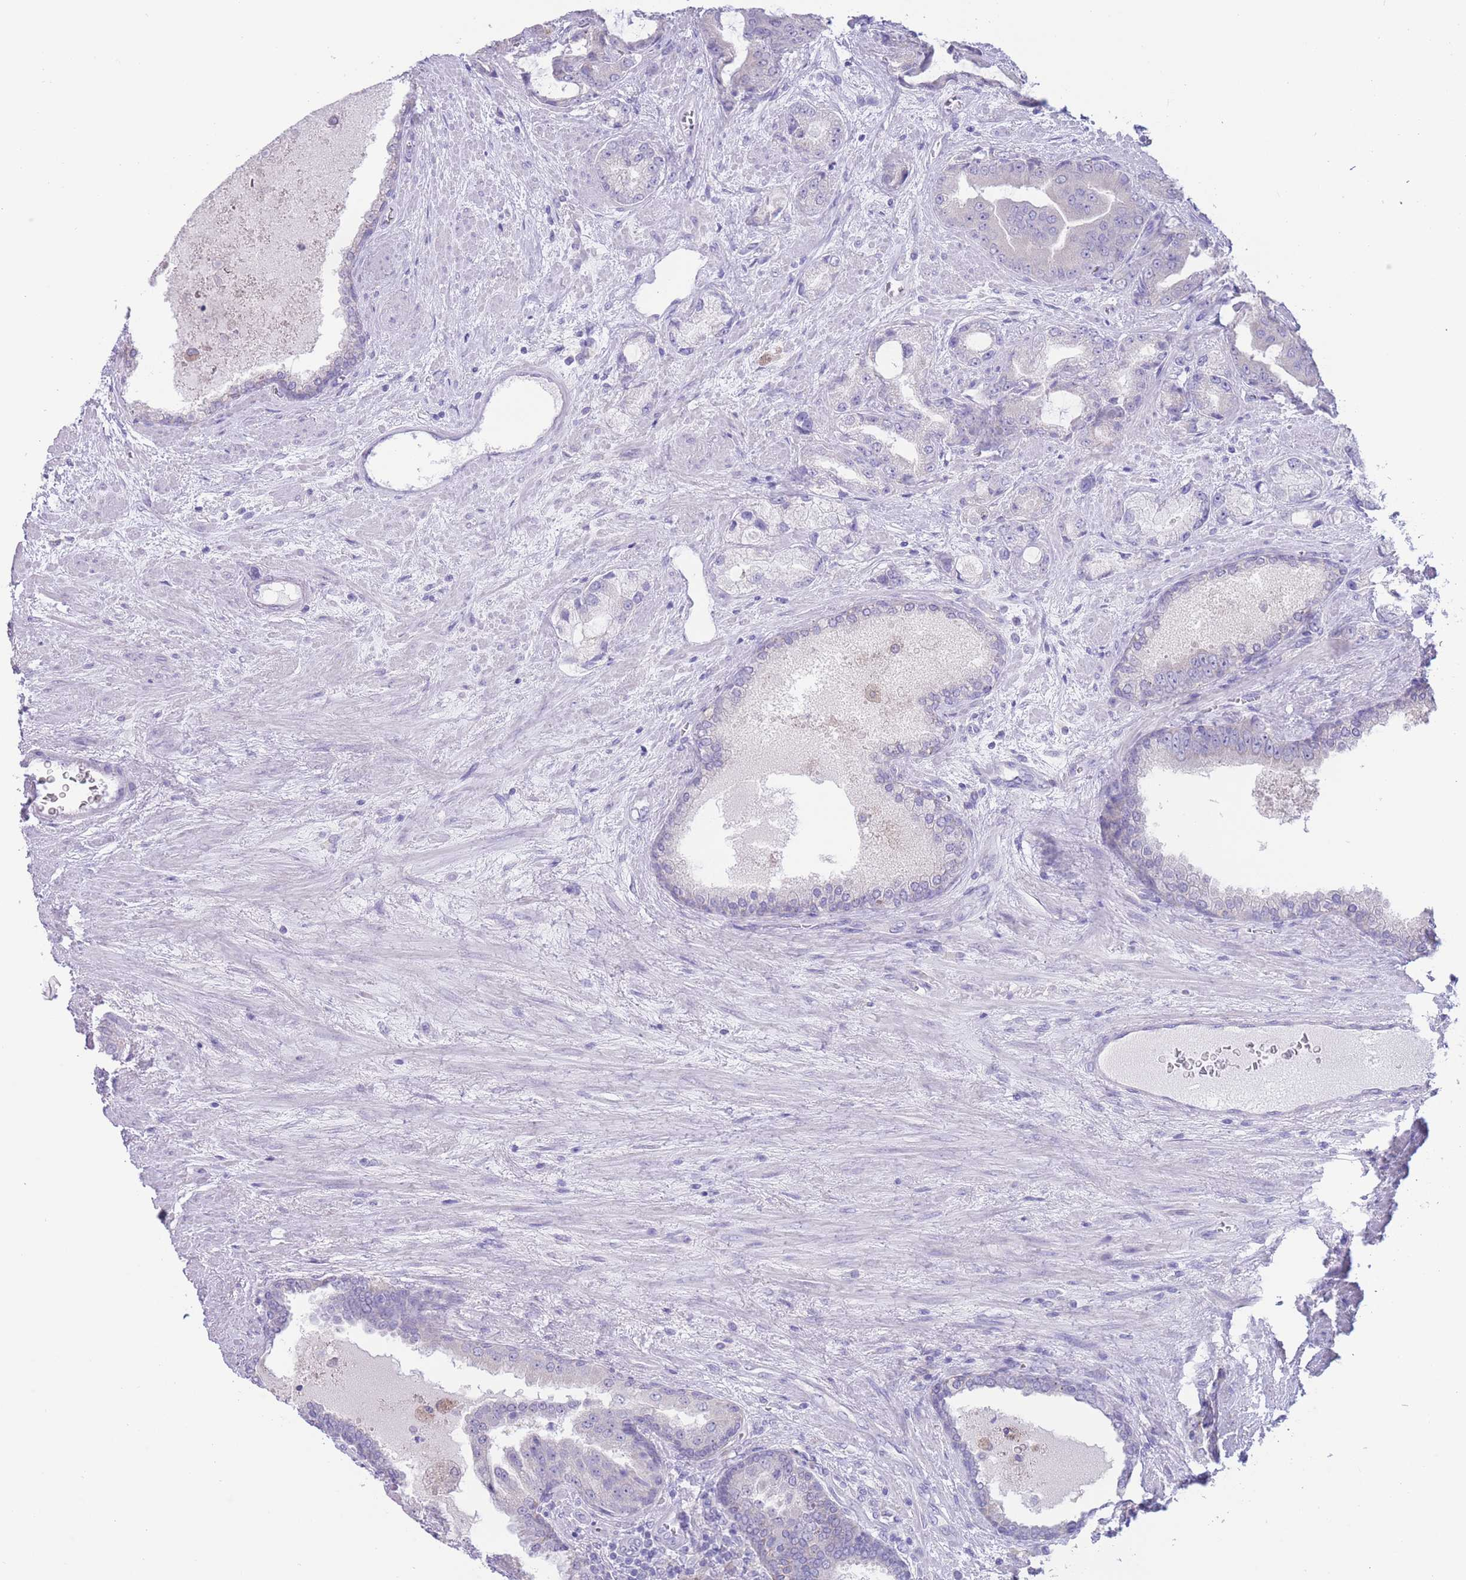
{"staining": {"intensity": "negative", "quantity": "none", "location": "none"}, "tissue": "prostate cancer", "cell_type": "Tumor cells", "image_type": "cancer", "snomed": [{"axis": "morphology", "description": "Adenocarcinoma, High grade"}, {"axis": "topography", "description": "Prostate"}], "caption": "Immunohistochemistry histopathology image of neoplastic tissue: human prostate cancer stained with DAB (3,3'-diaminobenzidine) displays no significant protein expression in tumor cells.", "gene": "FAH", "patient": {"sex": "male", "age": 68}}